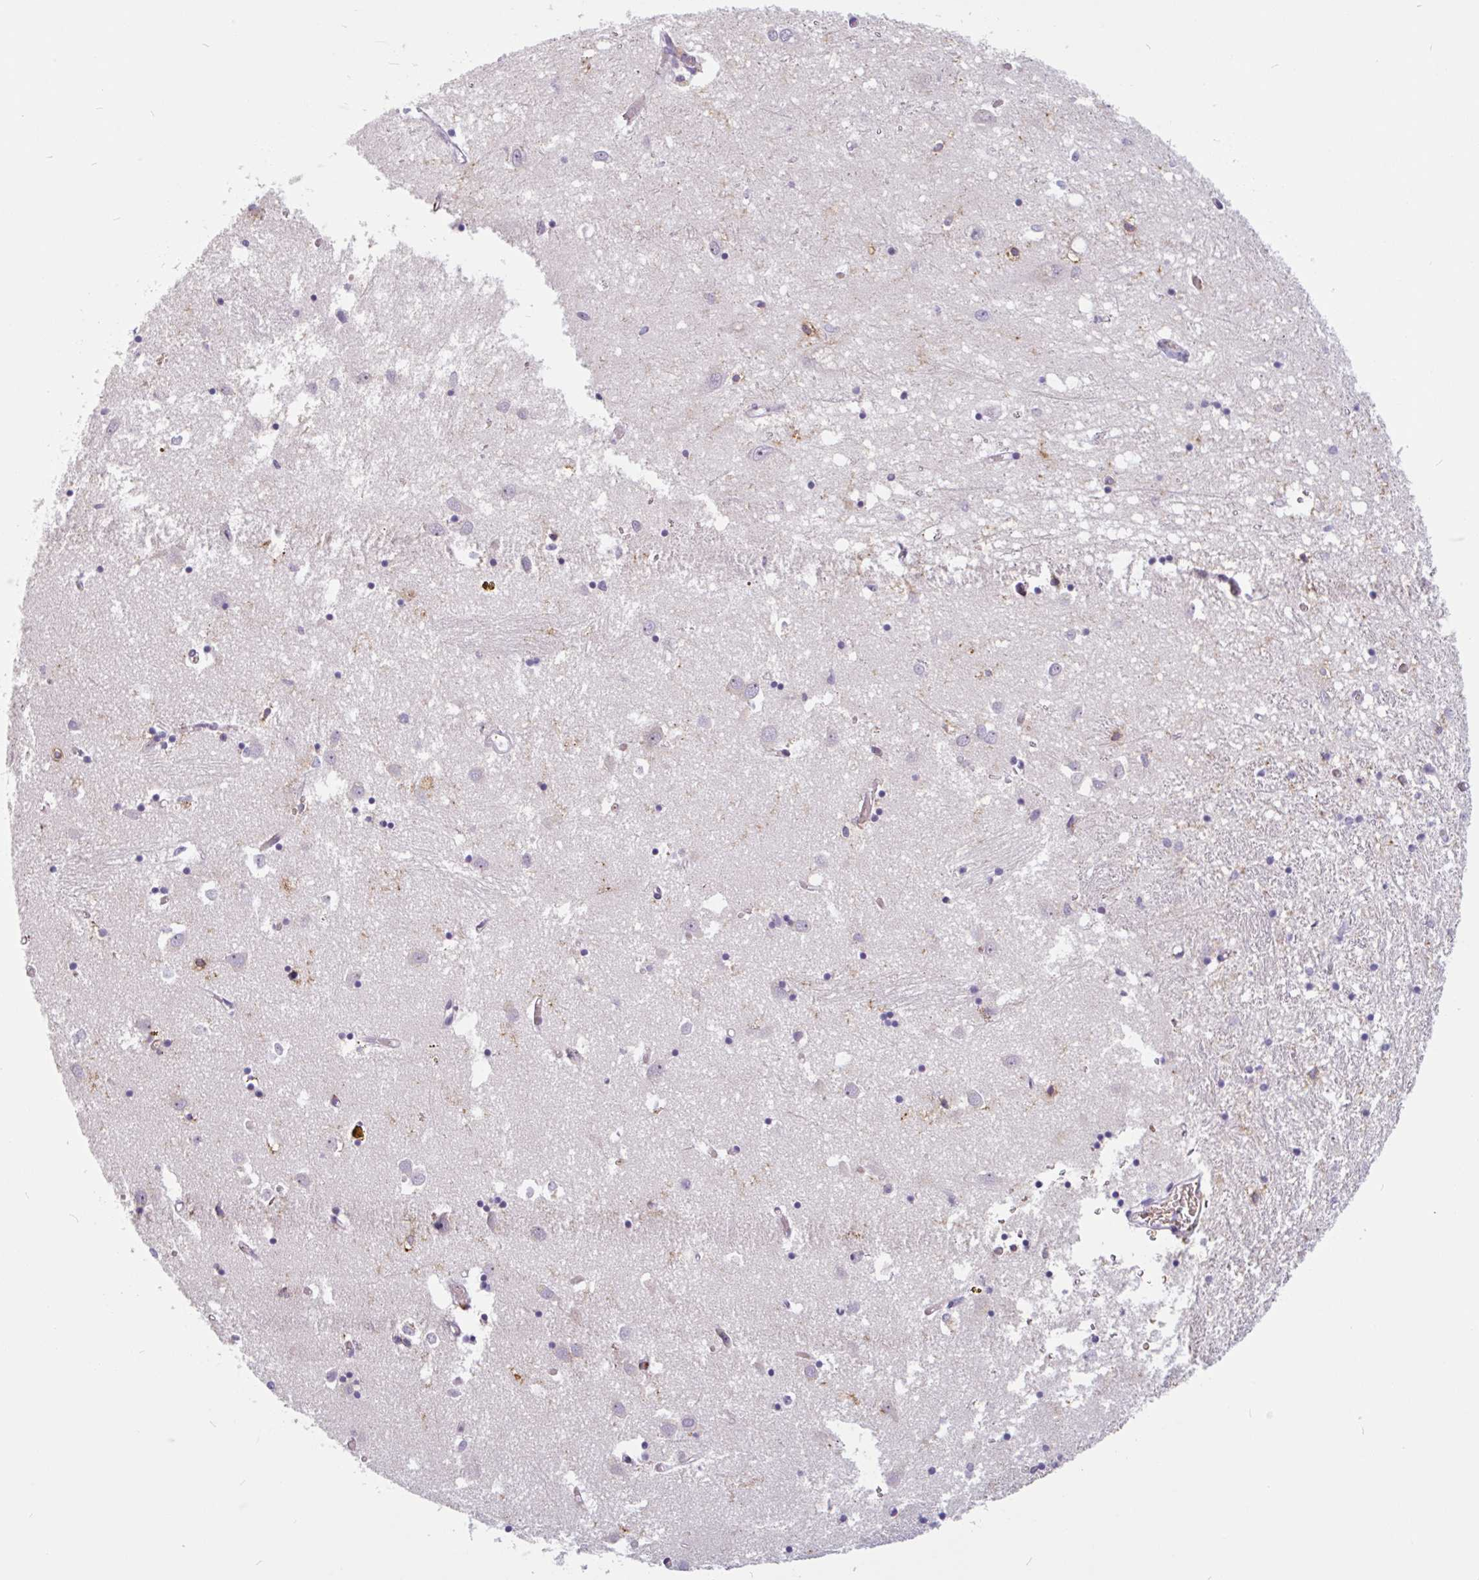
{"staining": {"intensity": "moderate", "quantity": "<25%", "location": "cytoplasmic/membranous"}, "tissue": "caudate", "cell_type": "Glial cells", "image_type": "normal", "snomed": [{"axis": "morphology", "description": "Normal tissue, NOS"}, {"axis": "topography", "description": "Lateral ventricle wall"}], "caption": "Caudate stained for a protein displays moderate cytoplasmic/membranous positivity in glial cells. The staining is performed using DAB (3,3'-diaminobenzidine) brown chromogen to label protein expression. The nuclei are counter-stained blue using hematoxylin.", "gene": "TMEM119", "patient": {"sex": "male", "age": 70}}